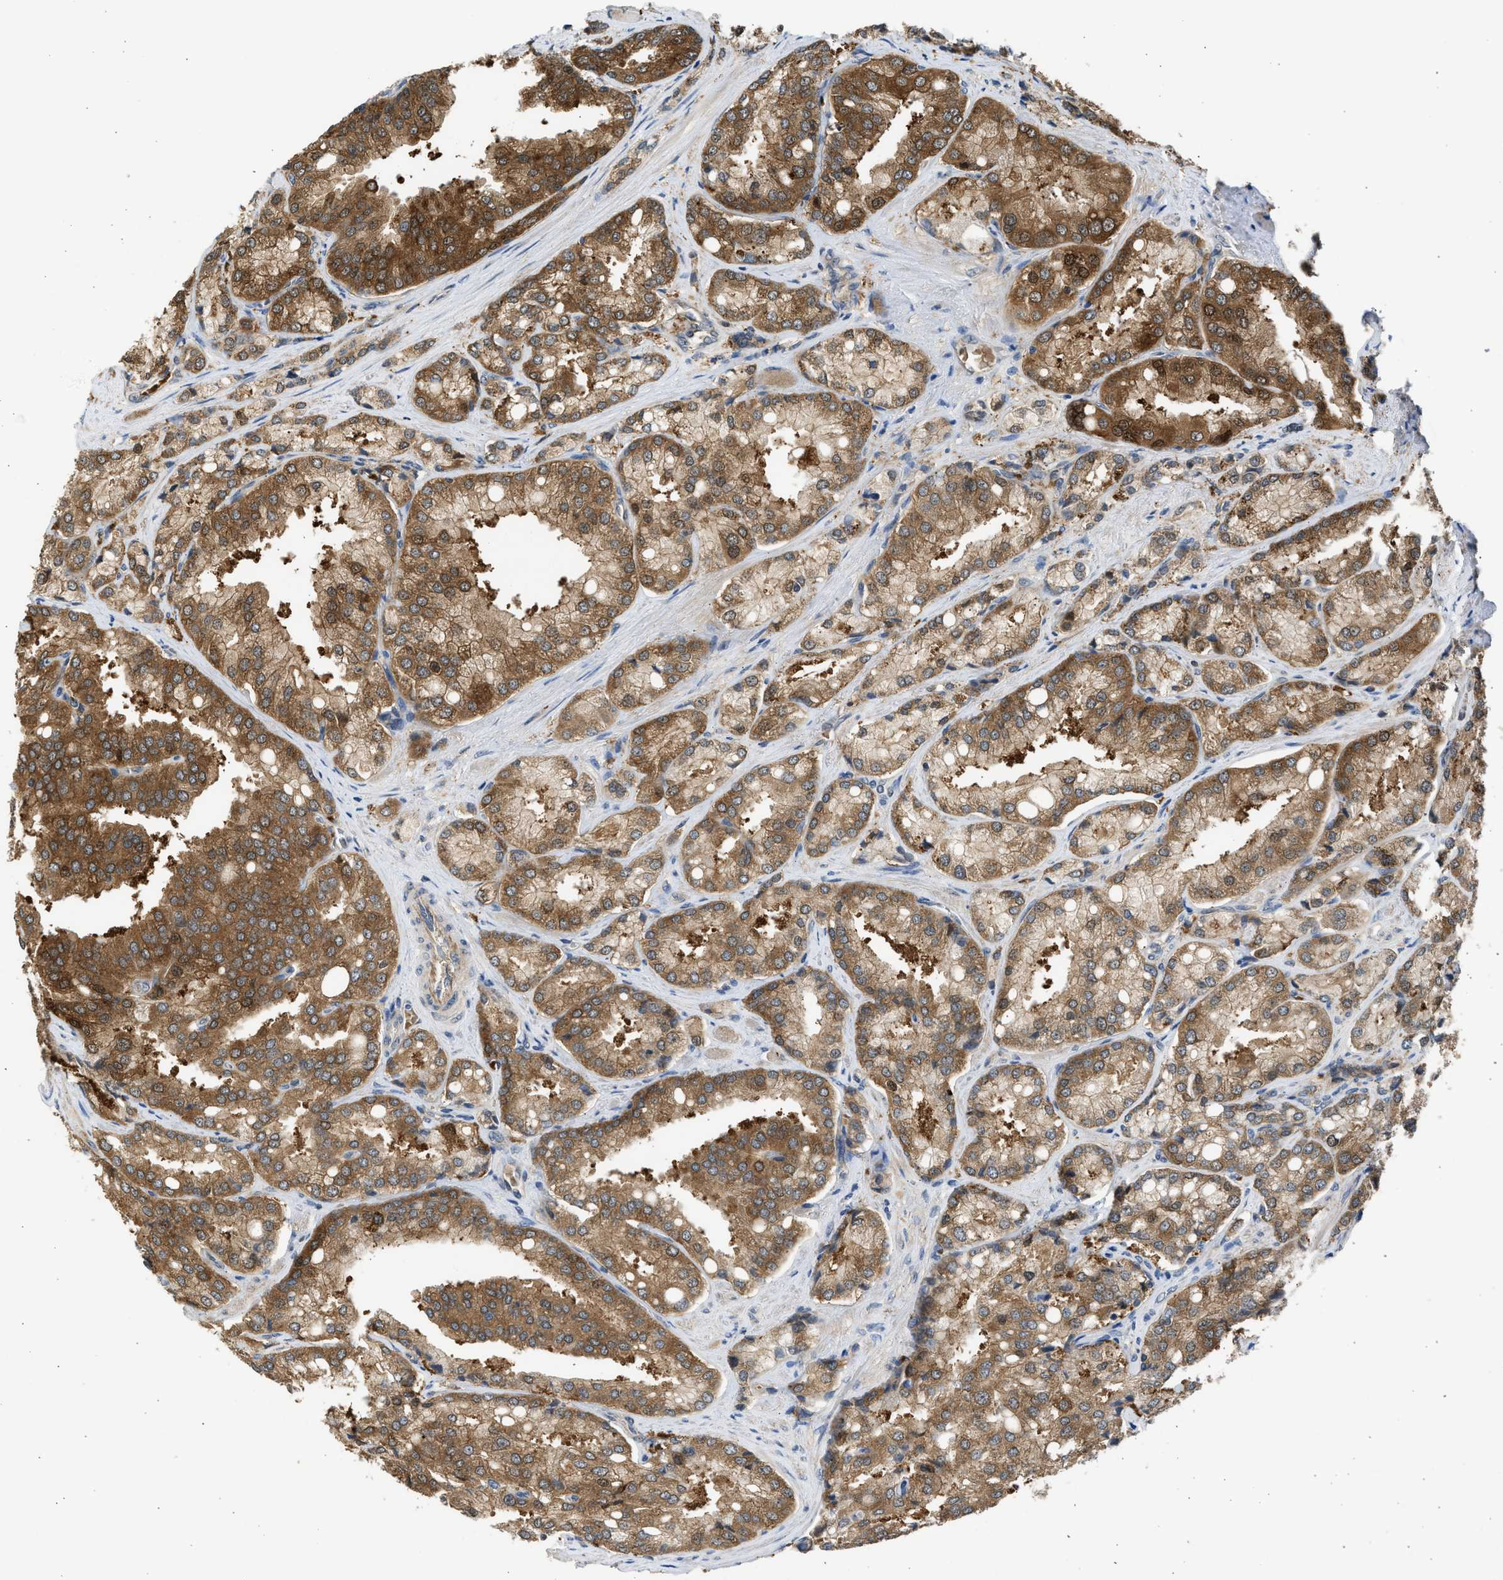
{"staining": {"intensity": "moderate", "quantity": ">75%", "location": "cytoplasmic/membranous"}, "tissue": "prostate cancer", "cell_type": "Tumor cells", "image_type": "cancer", "snomed": [{"axis": "morphology", "description": "Adenocarcinoma, High grade"}, {"axis": "topography", "description": "Prostate"}], "caption": "Approximately >75% of tumor cells in prostate cancer (high-grade adenocarcinoma) show moderate cytoplasmic/membranous protein positivity as visualized by brown immunohistochemical staining.", "gene": "MAPK7", "patient": {"sex": "male", "age": 50}}